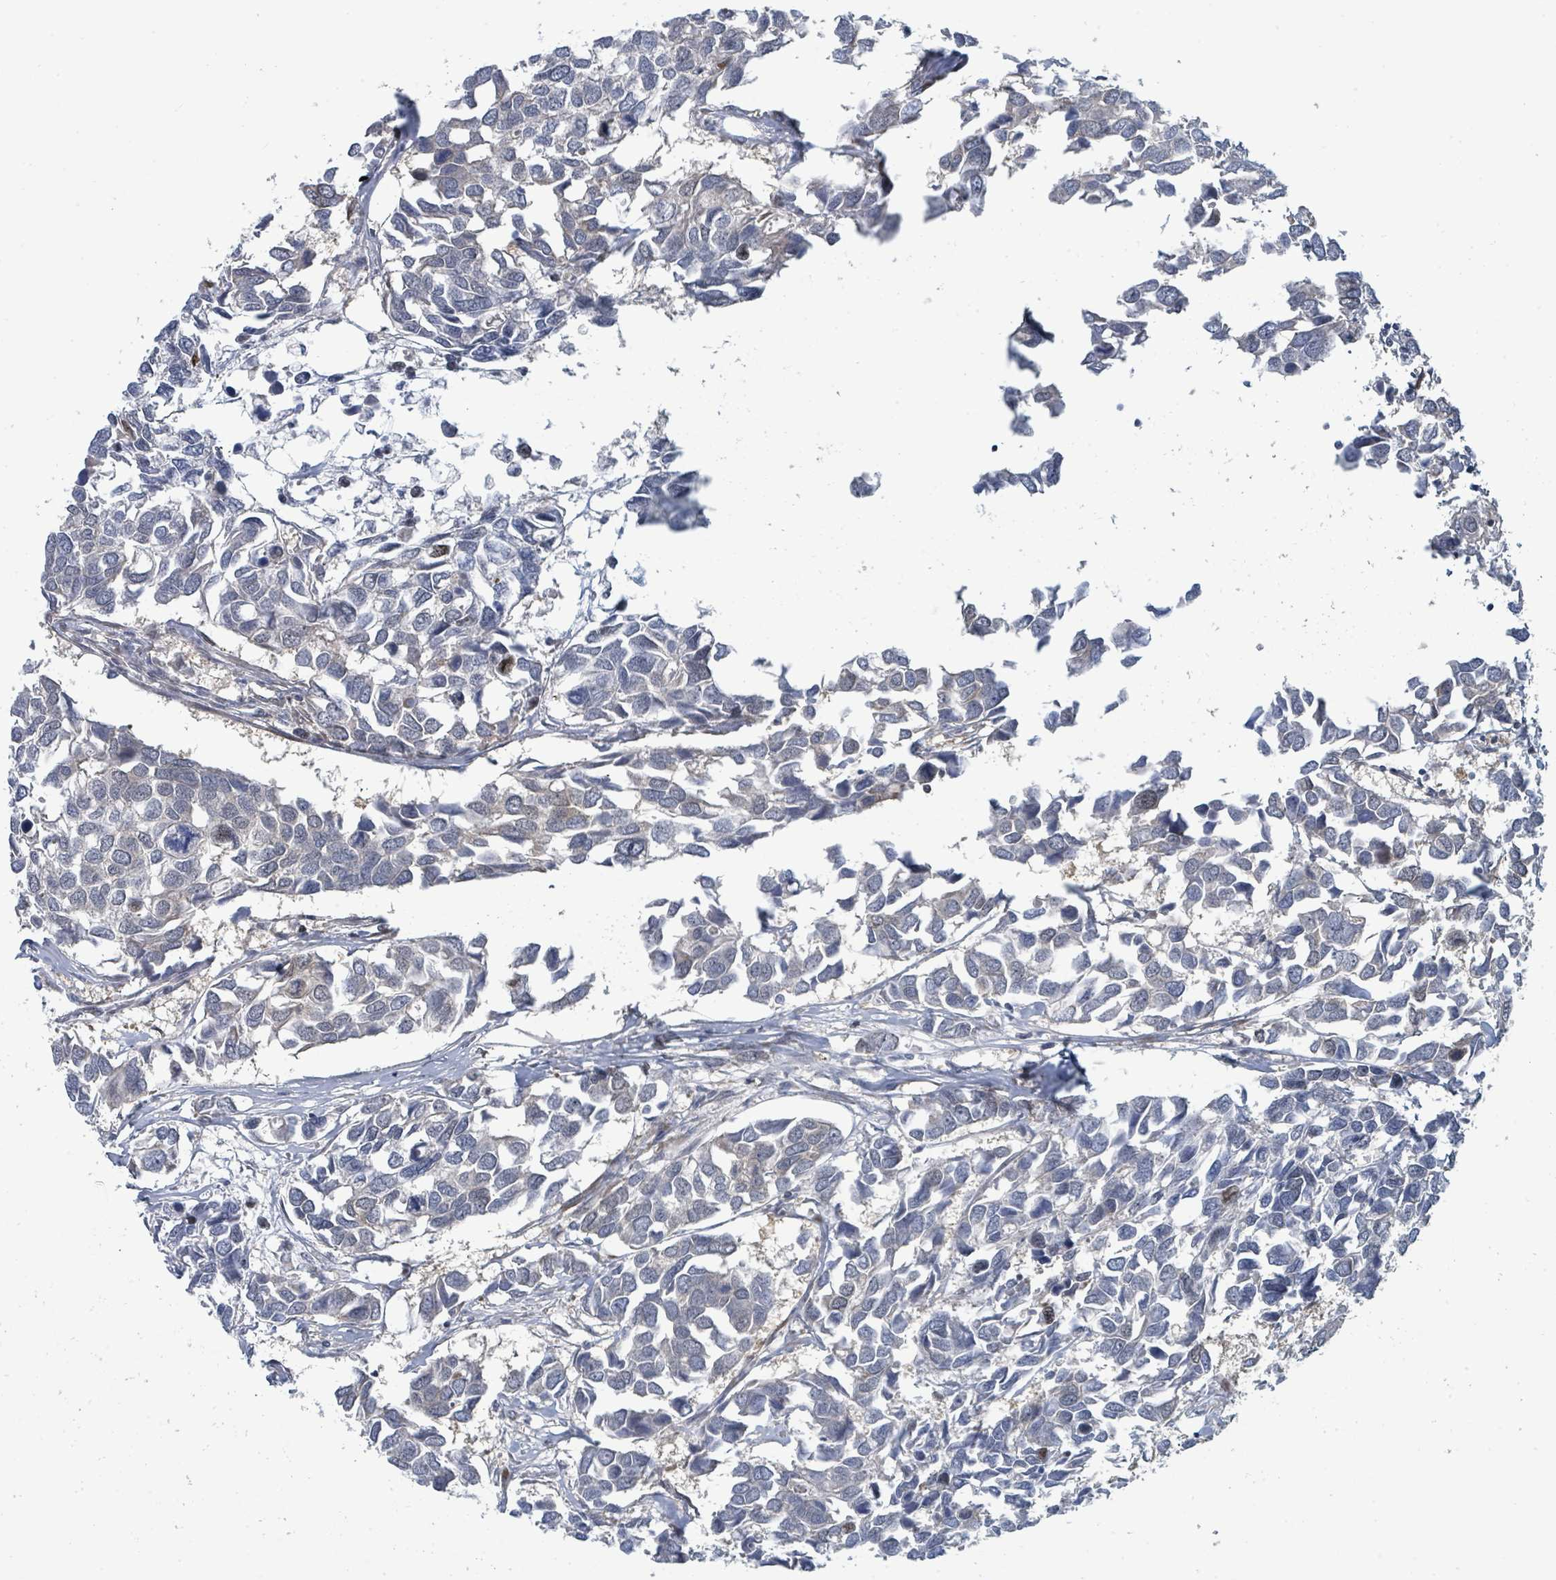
{"staining": {"intensity": "negative", "quantity": "none", "location": "none"}, "tissue": "breast cancer", "cell_type": "Tumor cells", "image_type": "cancer", "snomed": [{"axis": "morphology", "description": "Duct carcinoma"}, {"axis": "topography", "description": "Breast"}], "caption": "Tumor cells show no significant staining in breast cancer (invasive ductal carcinoma).", "gene": "SUMO4", "patient": {"sex": "female", "age": 83}}